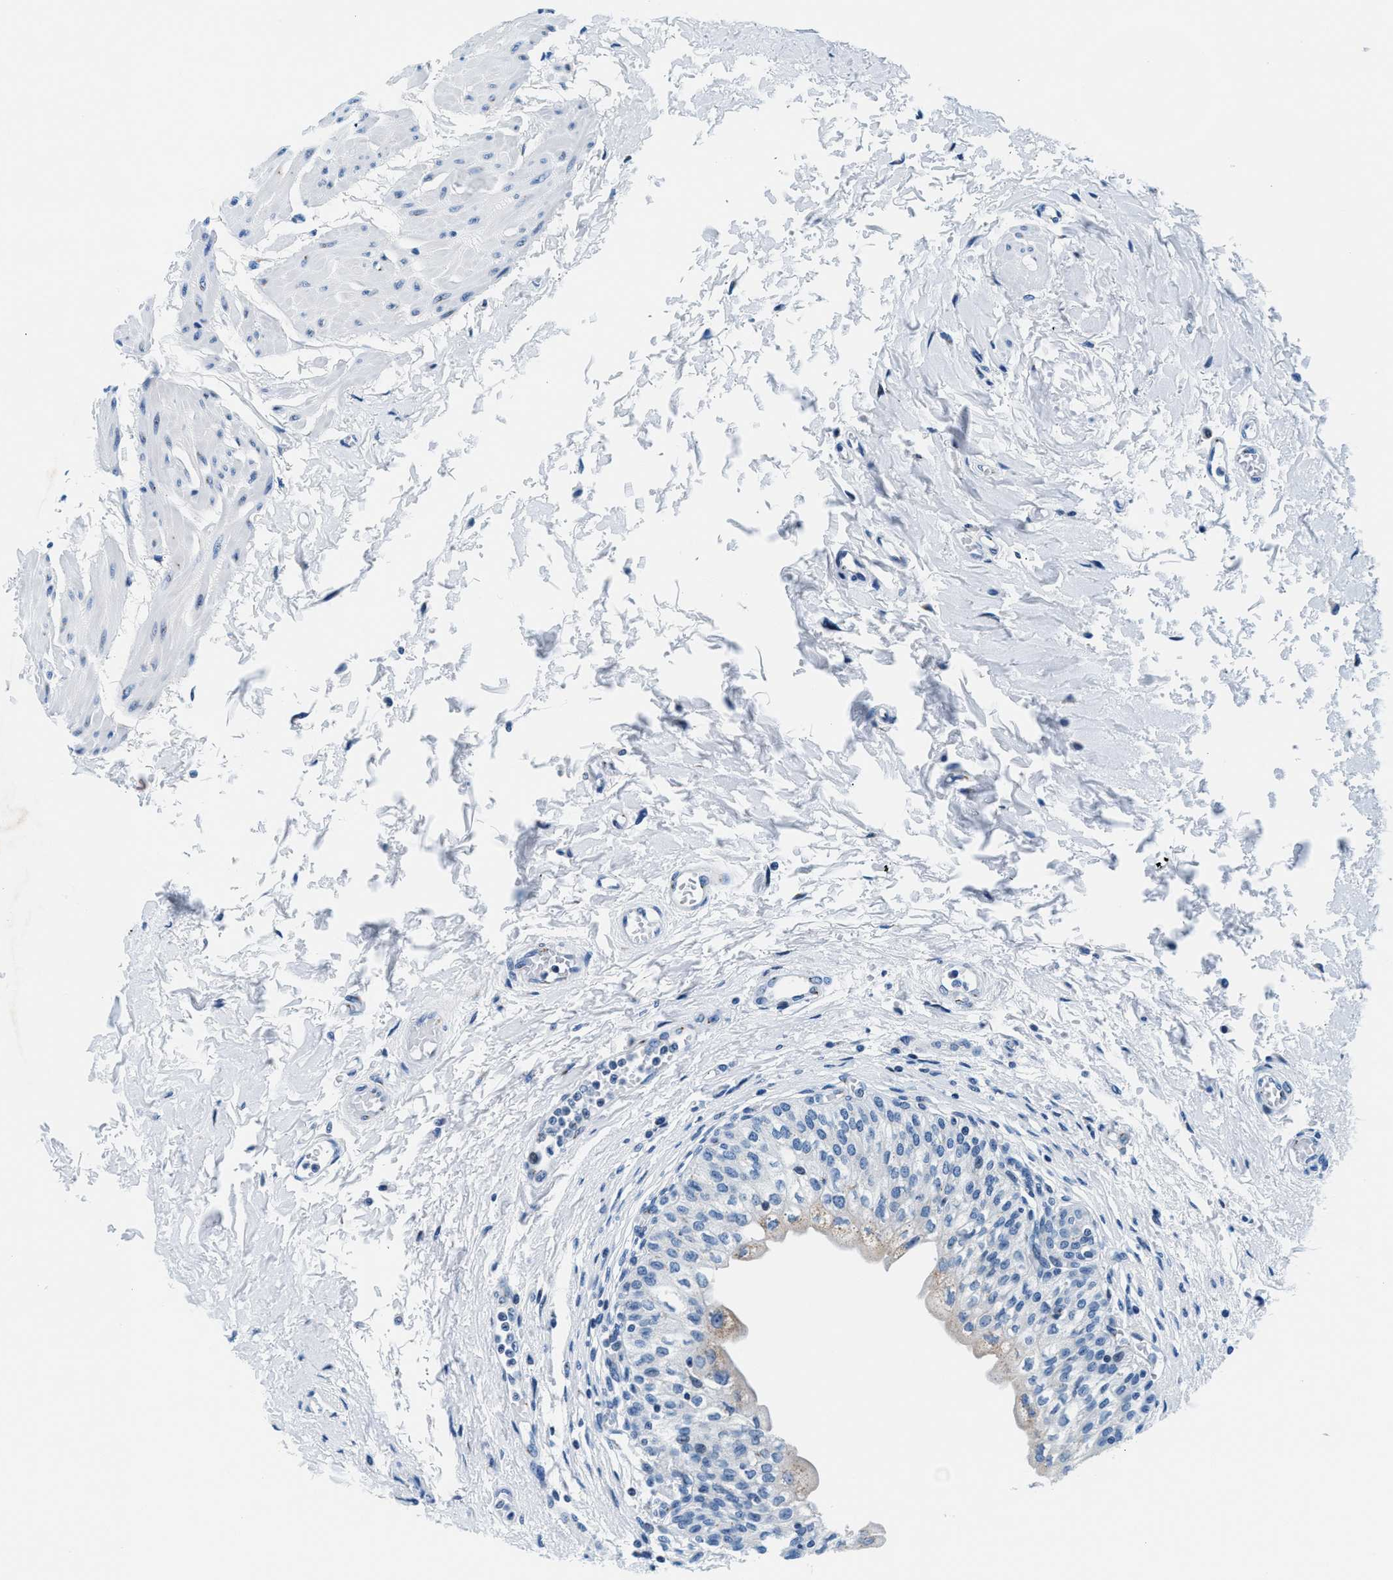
{"staining": {"intensity": "negative", "quantity": "none", "location": "none"}, "tissue": "urinary bladder", "cell_type": "Urothelial cells", "image_type": "normal", "snomed": [{"axis": "morphology", "description": "Normal tissue, NOS"}, {"axis": "topography", "description": "Urinary bladder"}], "caption": "Immunohistochemistry (IHC) micrograph of benign urinary bladder: urinary bladder stained with DAB (3,3'-diaminobenzidine) displays no significant protein staining in urothelial cells. Nuclei are stained in blue.", "gene": "VPS53", "patient": {"sex": "male", "age": 55}}